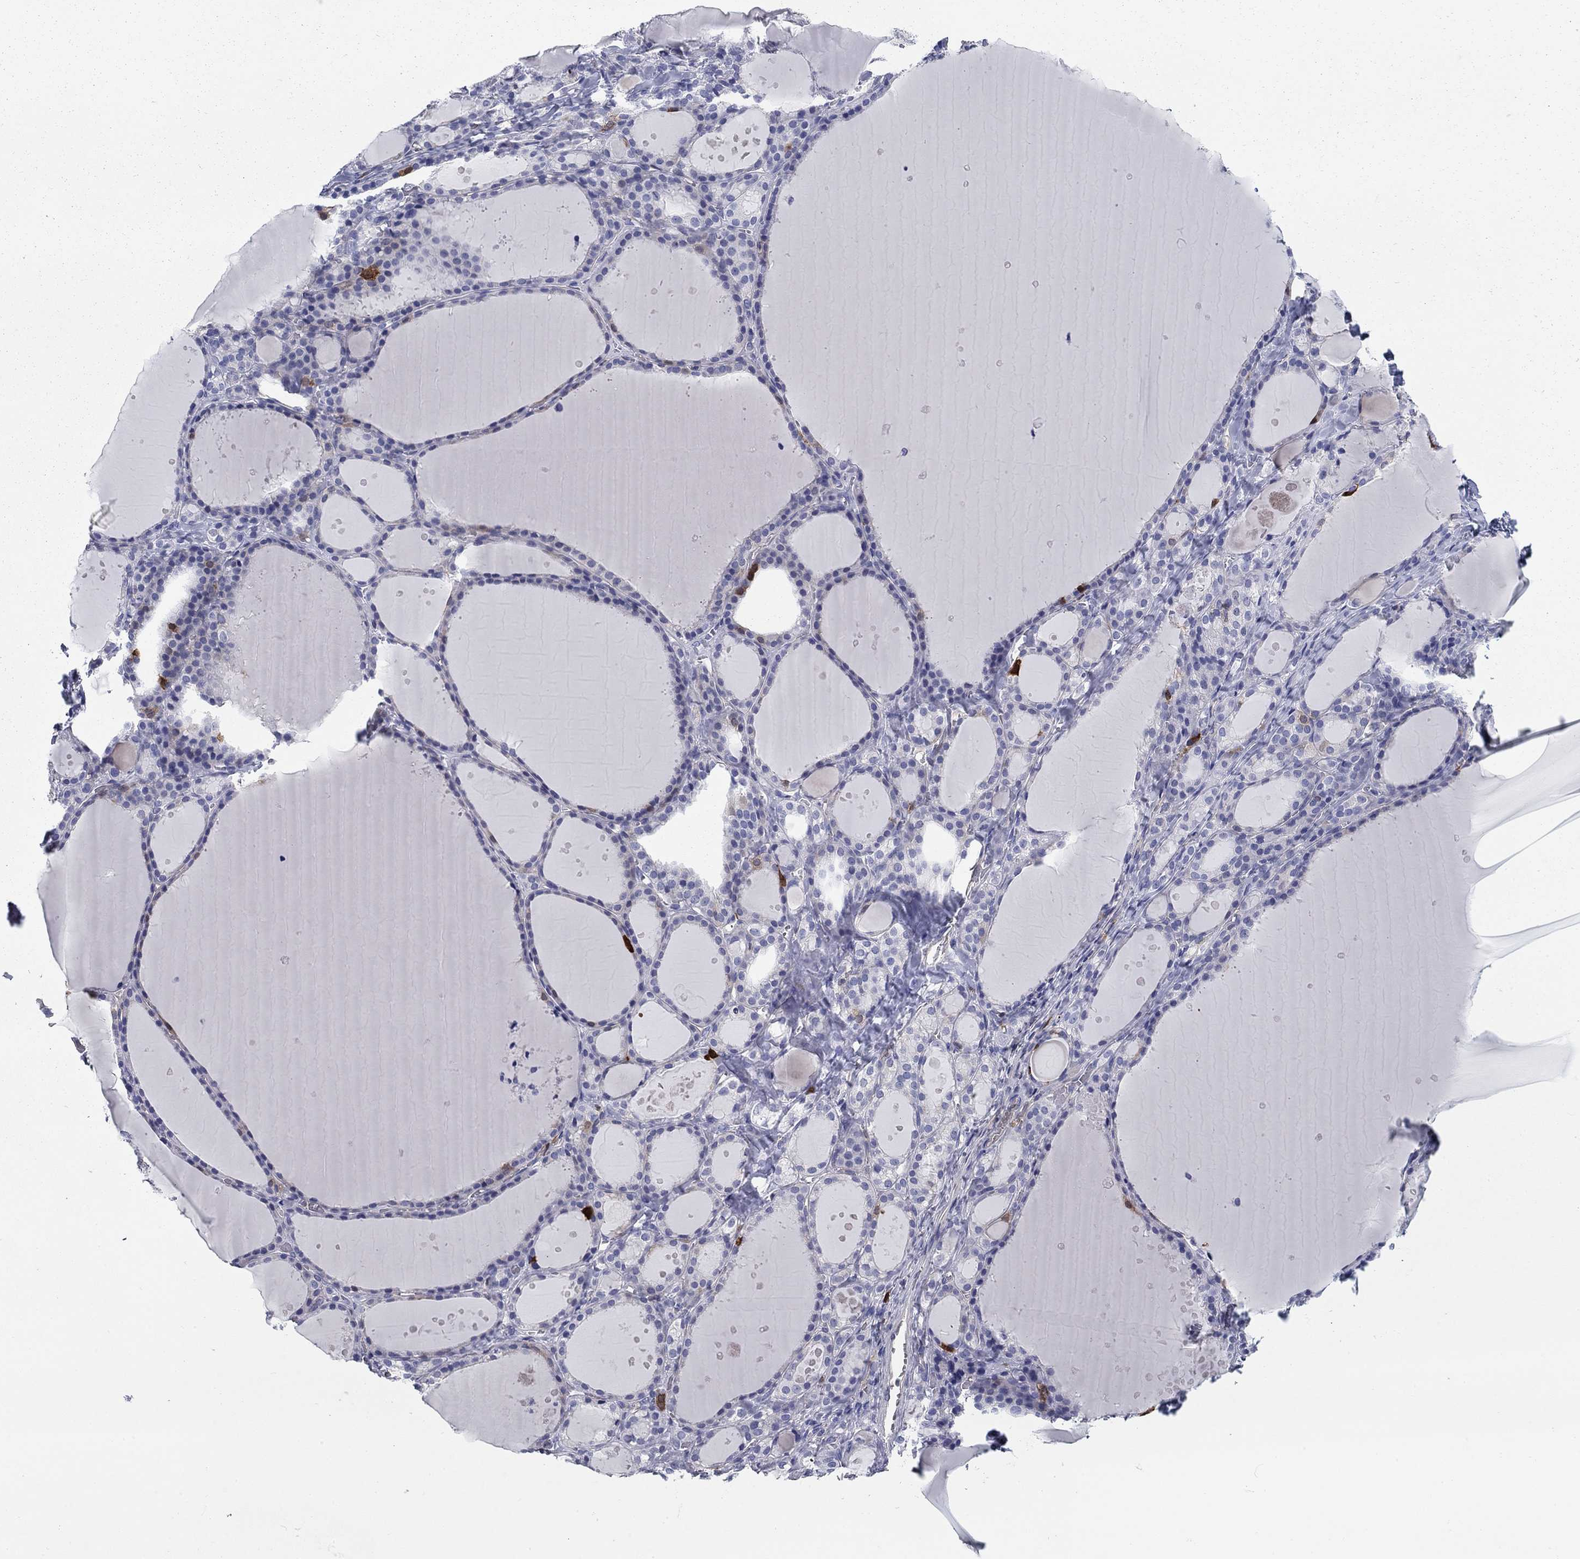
{"staining": {"intensity": "negative", "quantity": "none", "location": "none"}, "tissue": "thyroid gland", "cell_type": "Glandular cells", "image_type": "normal", "snomed": [{"axis": "morphology", "description": "Normal tissue, NOS"}, {"axis": "topography", "description": "Thyroid gland"}], "caption": "A photomicrograph of human thyroid gland is negative for staining in glandular cells. (DAB (3,3'-diaminobenzidine) IHC visualized using brightfield microscopy, high magnification).", "gene": "STMN1", "patient": {"sex": "male", "age": 68}}